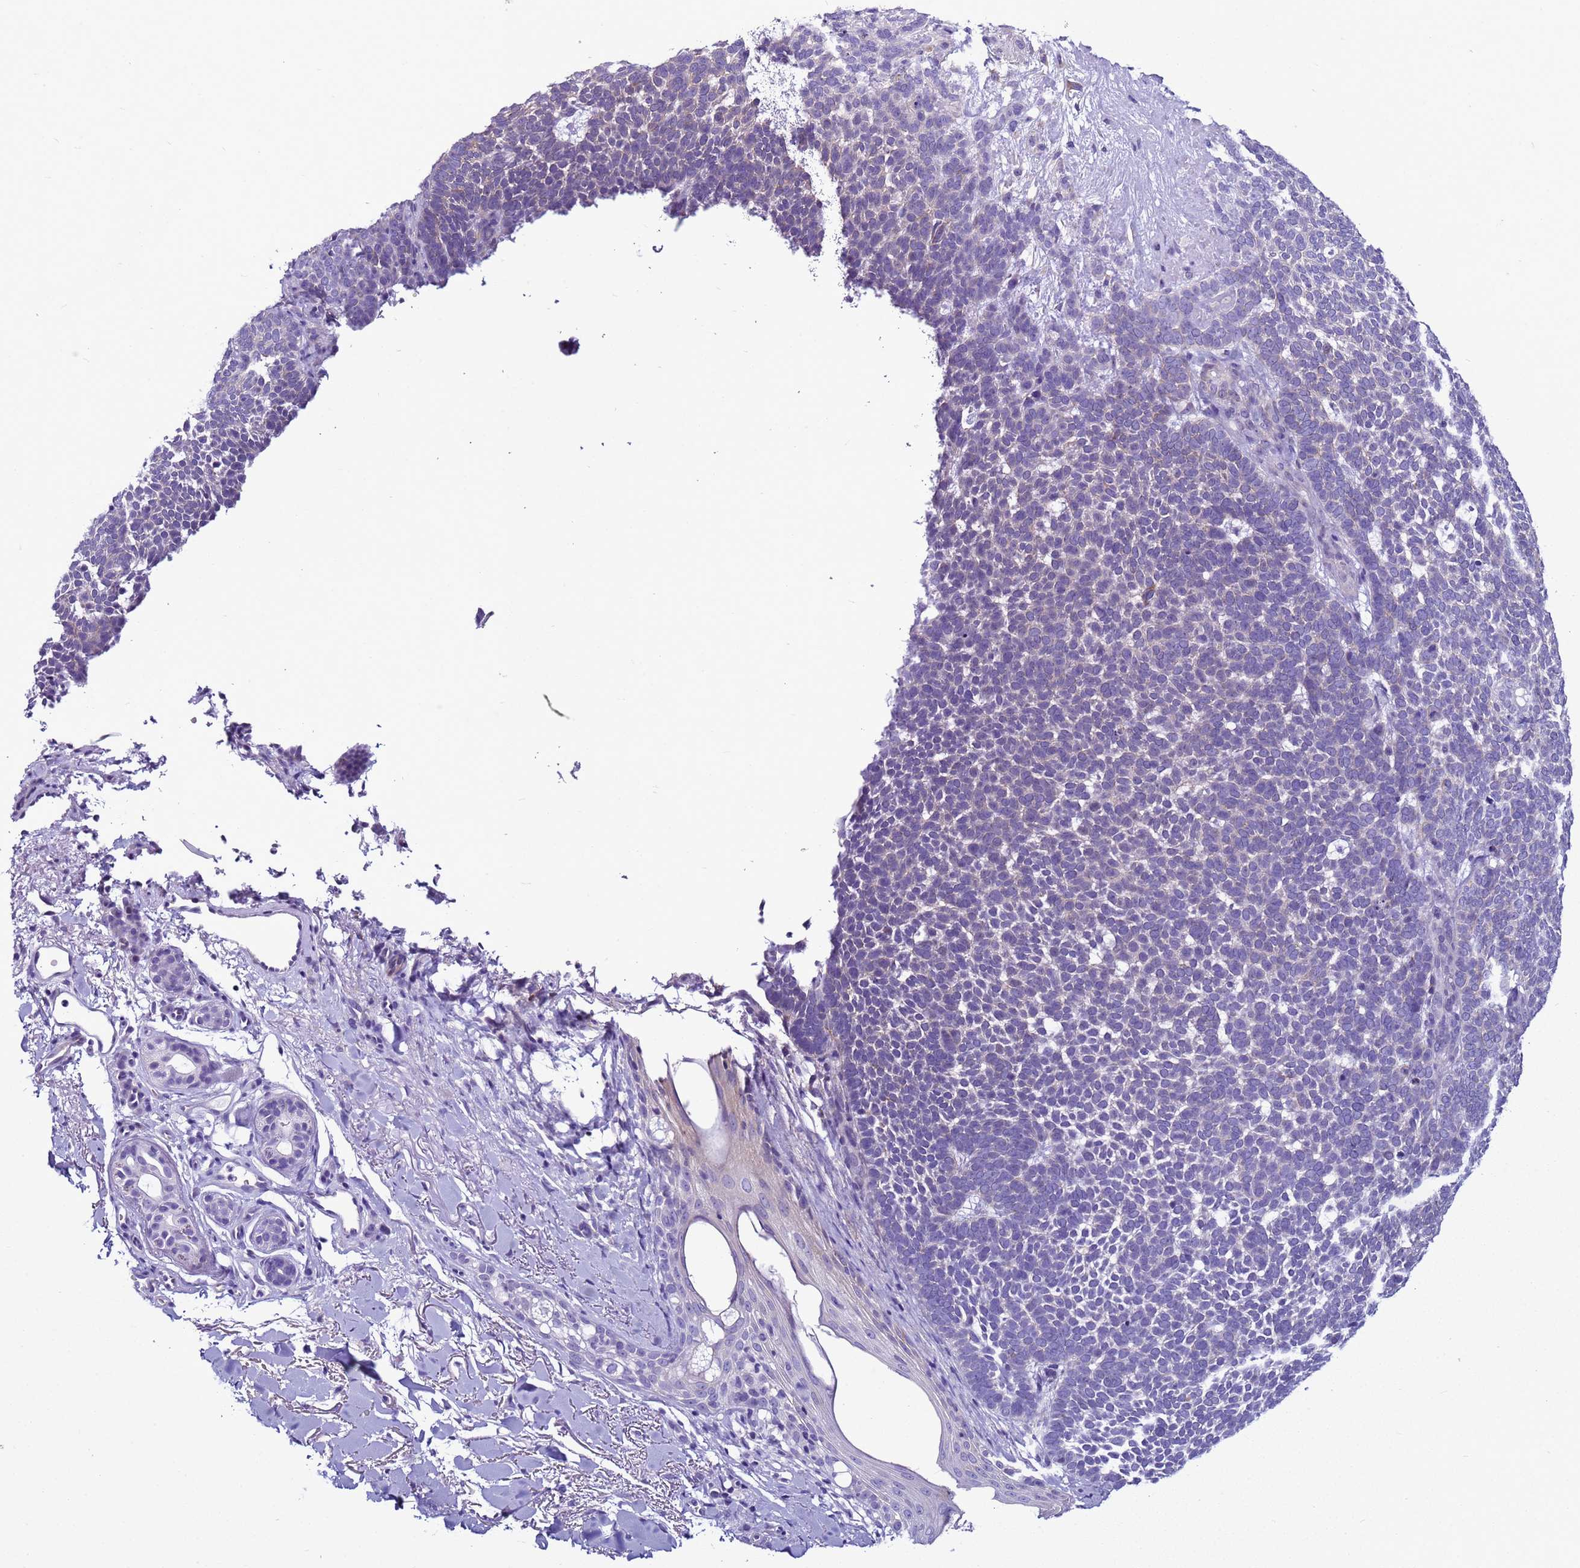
{"staining": {"intensity": "negative", "quantity": "none", "location": "none"}, "tissue": "skin cancer", "cell_type": "Tumor cells", "image_type": "cancer", "snomed": [{"axis": "morphology", "description": "Basal cell carcinoma"}, {"axis": "topography", "description": "Skin"}], "caption": "Immunohistochemistry (IHC) of human basal cell carcinoma (skin) displays no expression in tumor cells.", "gene": "LRRC10B", "patient": {"sex": "female", "age": 77}}